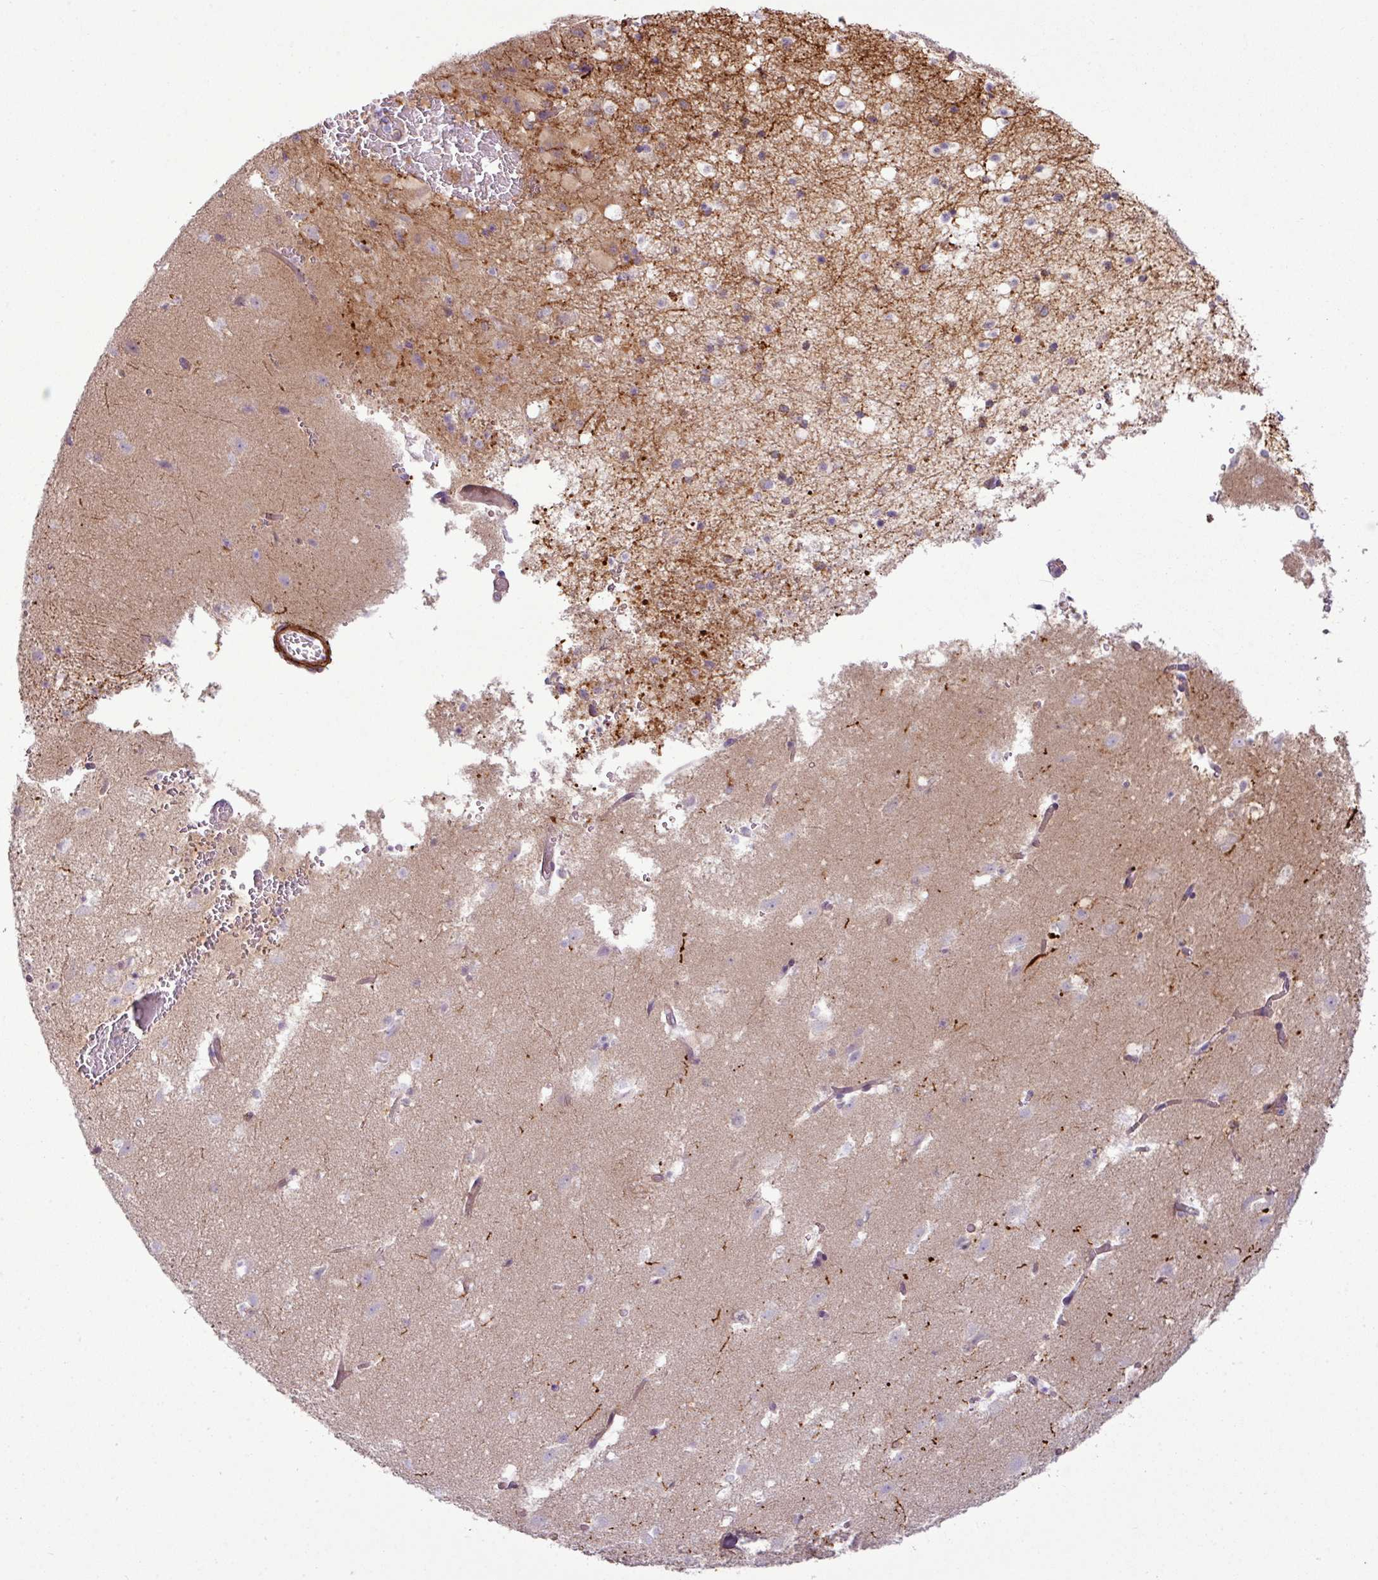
{"staining": {"intensity": "negative", "quantity": "none", "location": "none"}, "tissue": "caudate", "cell_type": "Glial cells", "image_type": "normal", "snomed": [{"axis": "morphology", "description": "Normal tissue, NOS"}, {"axis": "topography", "description": "Lateral ventricle wall"}], "caption": "Immunohistochemical staining of benign human caudate reveals no significant positivity in glial cells. (IHC, brightfield microscopy, high magnification).", "gene": "COL8A1", "patient": {"sex": "male", "age": 37}}